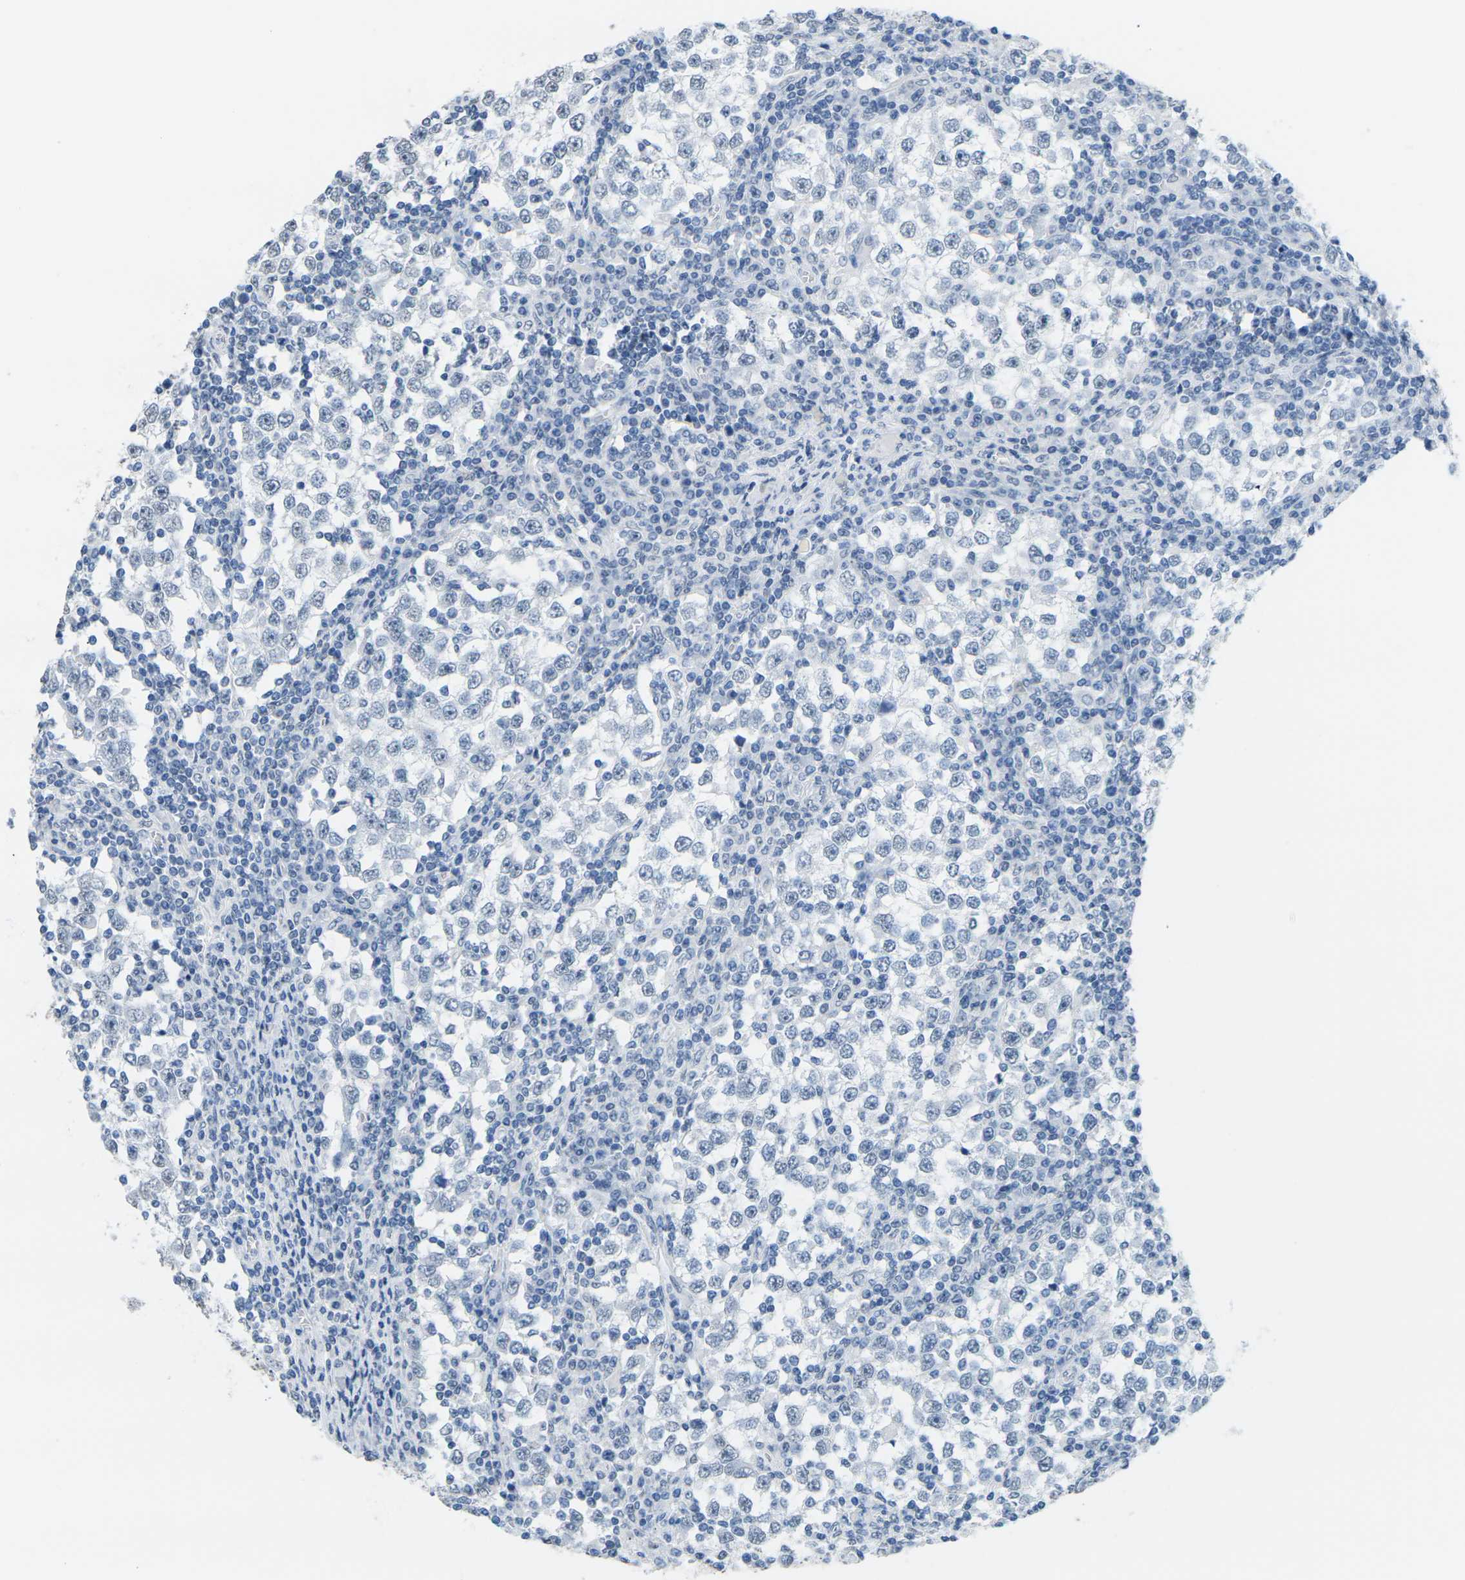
{"staining": {"intensity": "negative", "quantity": "none", "location": "none"}, "tissue": "testis cancer", "cell_type": "Tumor cells", "image_type": "cancer", "snomed": [{"axis": "morphology", "description": "Seminoma, NOS"}, {"axis": "topography", "description": "Testis"}], "caption": "IHC image of testis seminoma stained for a protein (brown), which displays no positivity in tumor cells.", "gene": "CTAG1A", "patient": {"sex": "male", "age": 65}}